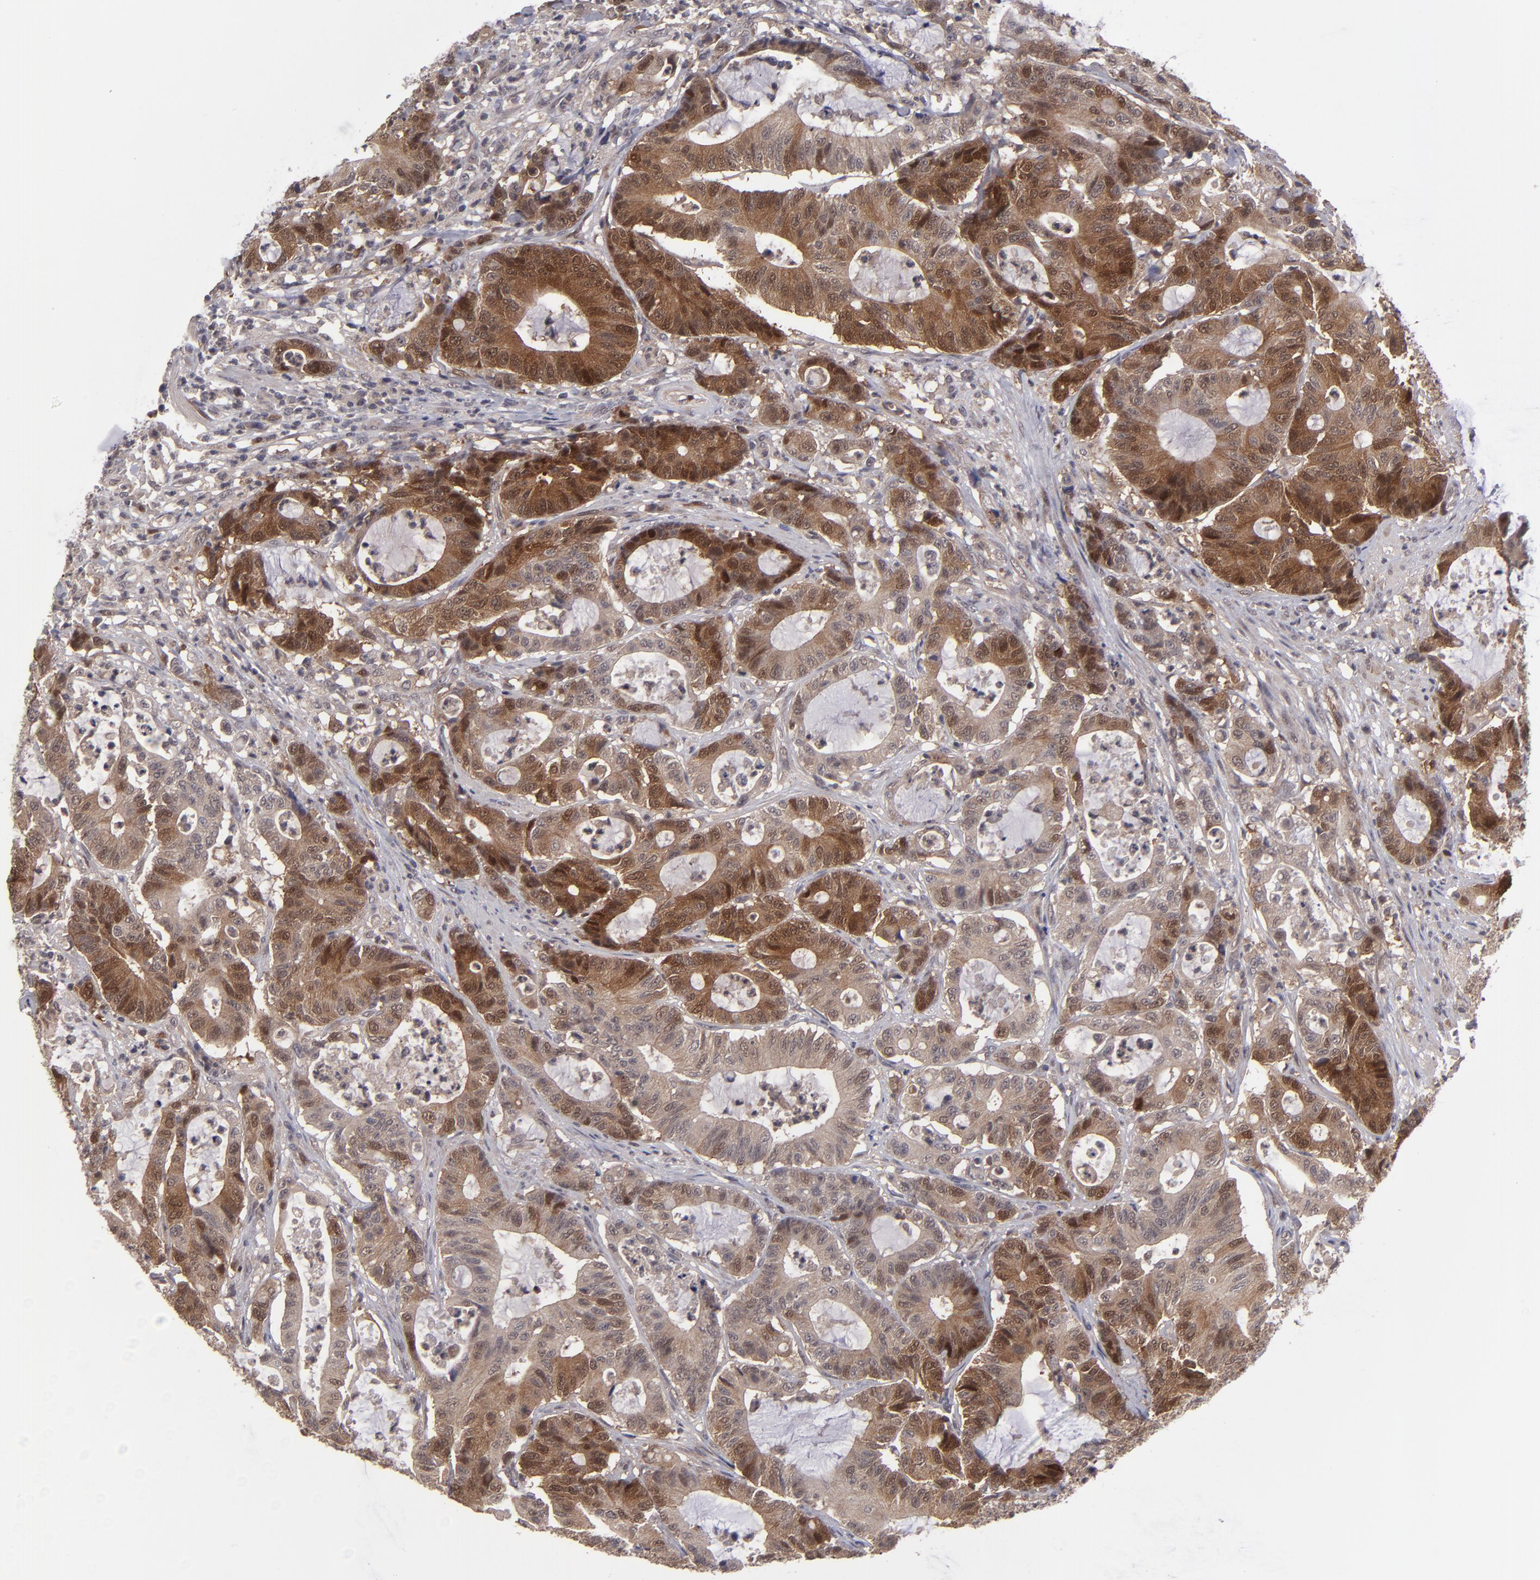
{"staining": {"intensity": "strong", "quantity": ">75%", "location": "cytoplasmic/membranous"}, "tissue": "colorectal cancer", "cell_type": "Tumor cells", "image_type": "cancer", "snomed": [{"axis": "morphology", "description": "Adenocarcinoma, NOS"}, {"axis": "topography", "description": "Colon"}], "caption": "Immunohistochemistry staining of colorectal adenocarcinoma, which displays high levels of strong cytoplasmic/membranous staining in approximately >75% of tumor cells indicating strong cytoplasmic/membranous protein staining. The staining was performed using DAB (brown) for protein detection and nuclei were counterstained in hematoxylin (blue).", "gene": "TYMS", "patient": {"sex": "female", "age": 84}}